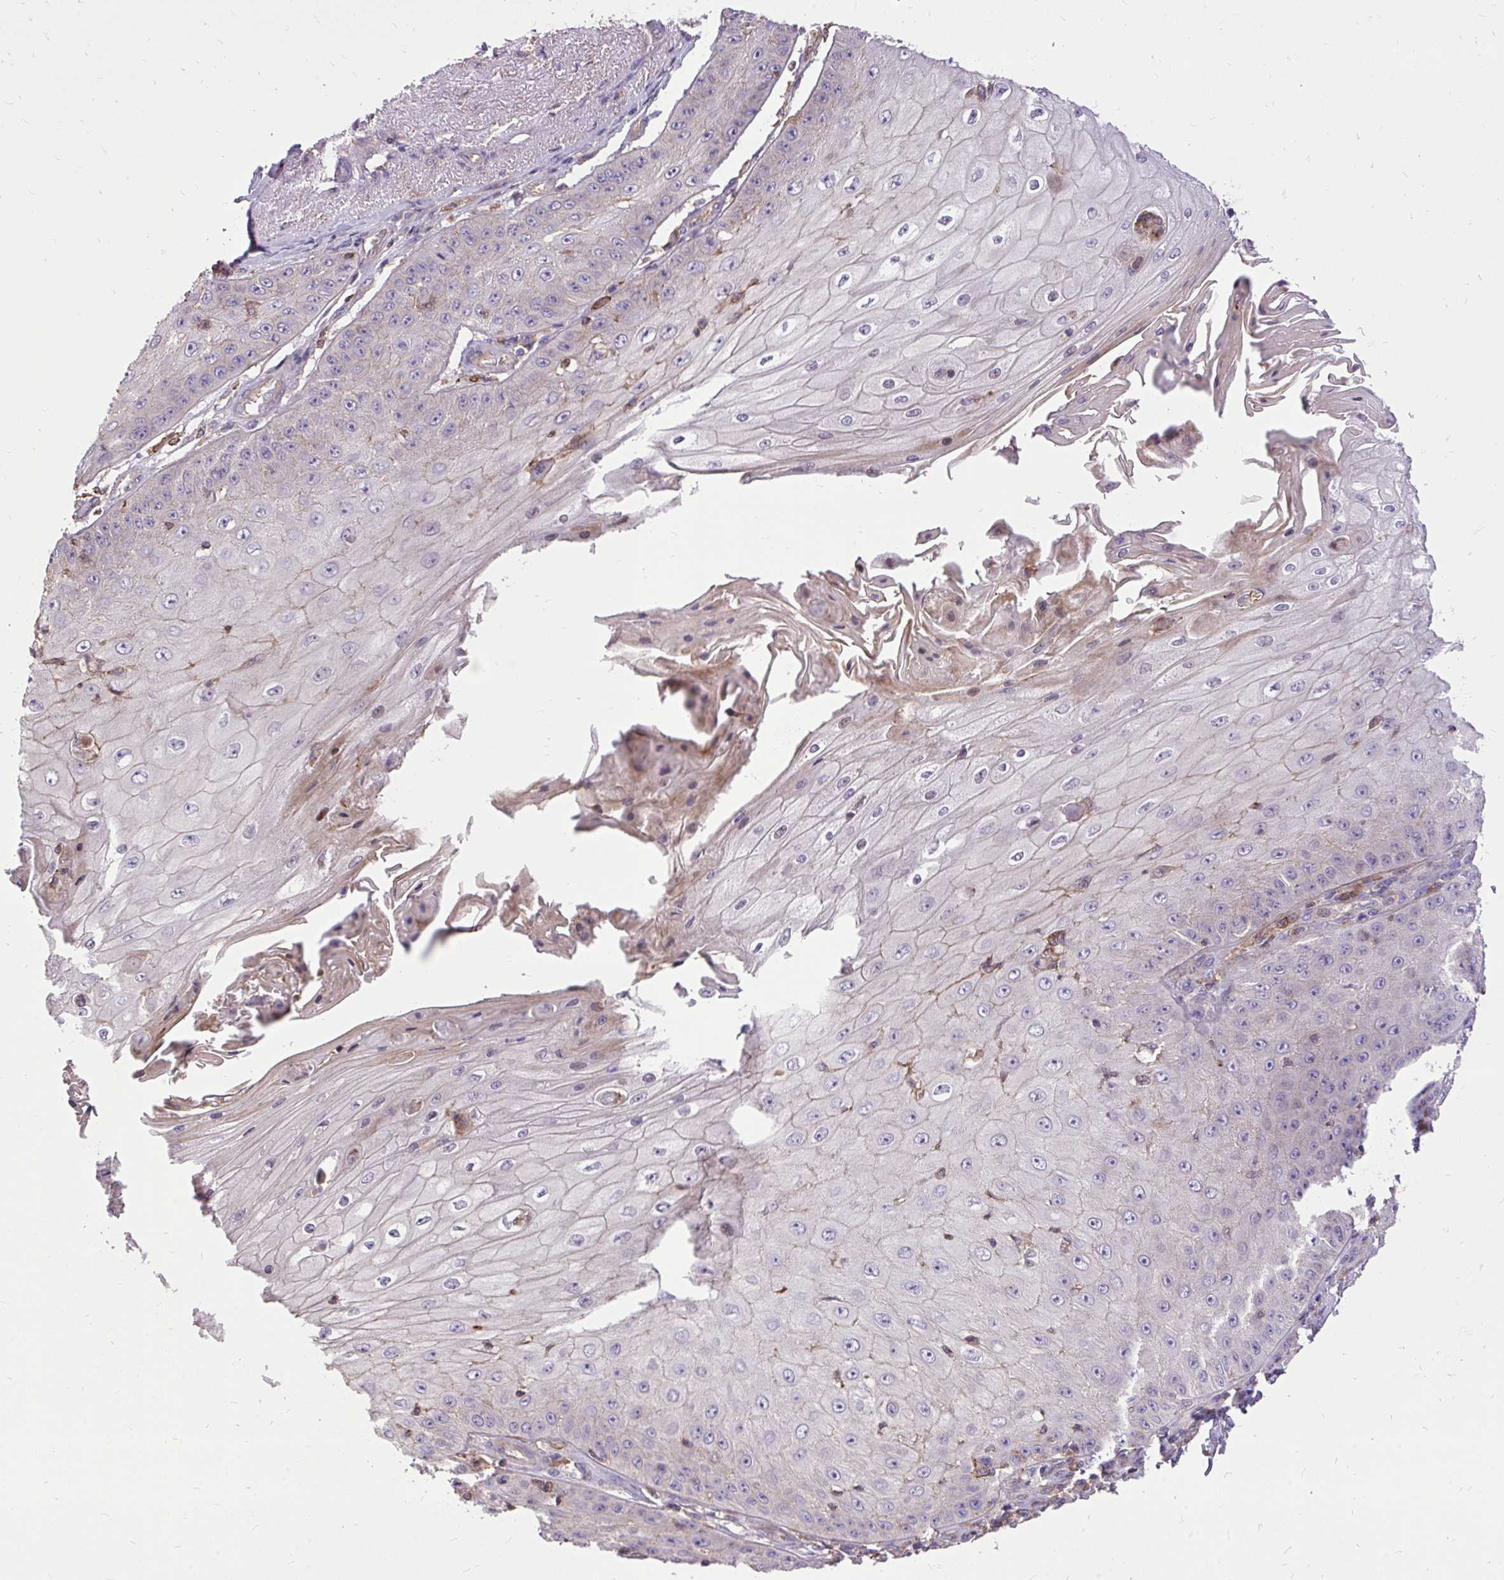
{"staining": {"intensity": "negative", "quantity": "none", "location": "none"}, "tissue": "skin cancer", "cell_type": "Tumor cells", "image_type": "cancer", "snomed": [{"axis": "morphology", "description": "Squamous cell carcinoma, NOS"}, {"axis": "topography", "description": "Skin"}], "caption": "Immunohistochemical staining of squamous cell carcinoma (skin) reveals no significant positivity in tumor cells.", "gene": "IGFL2", "patient": {"sex": "male", "age": 70}}